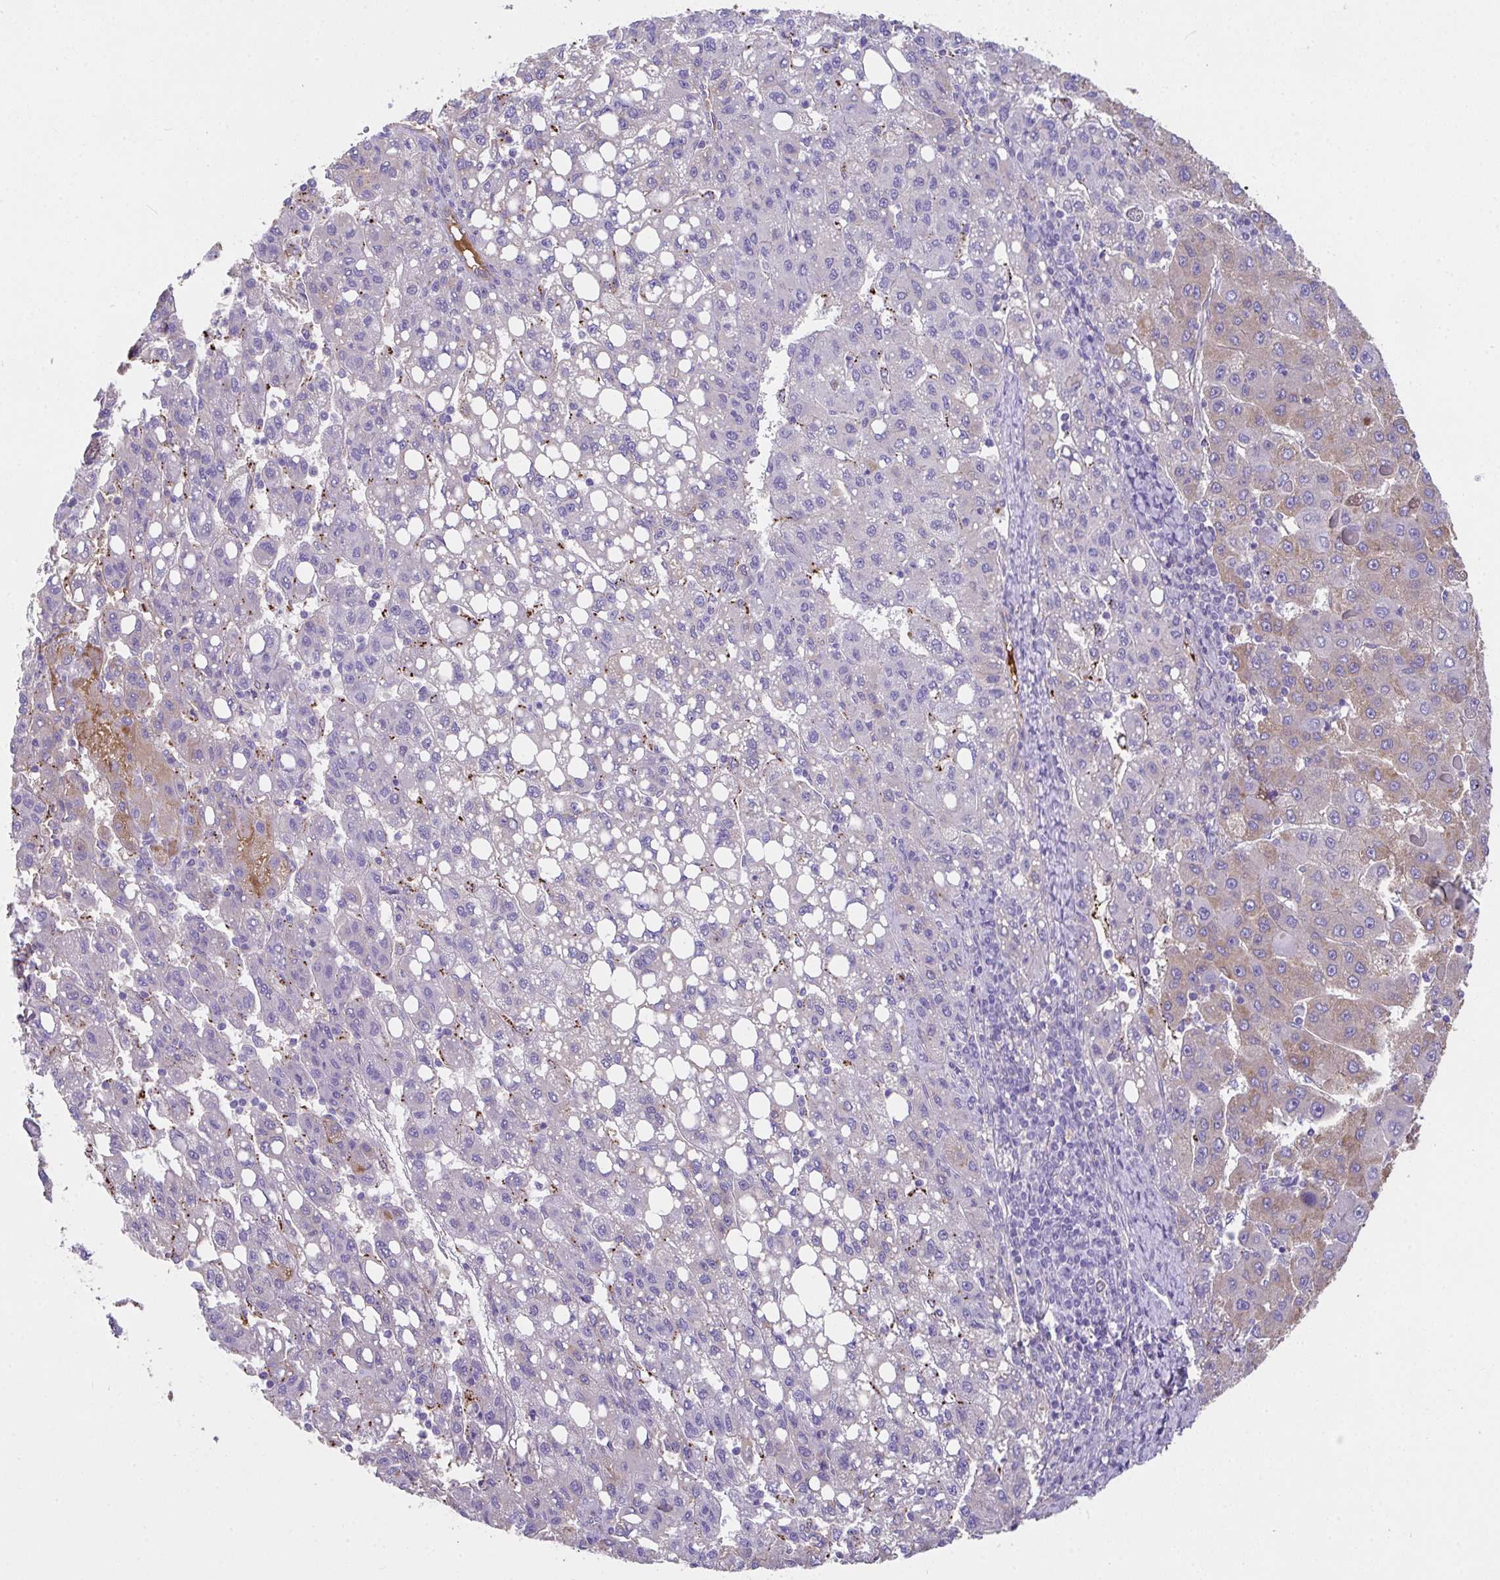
{"staining": {"intensity": "moderate", "quantity": "<25%", "location": "cytoplasmic/membranous"}, "tissue": "liver cancer", "cell_type": "Tumor cells", "image_type": "cancer", "snomed": [{"axis": "morphology", "description": "Carcinoma, Hepatocellular, NOS"}, {"axis": "topography", "description": "Liver"}], "caption": "Liver cancer stained for a protein reveals moderate cytoplasmic/membranous positivity in tumor cells. (Stains: DAB in brown, nuclei in blue, Microscopy: brightfield microscopy at high magnification).", "gene": "ZNF813", "patient": {"sex": "female", "age": 82}}